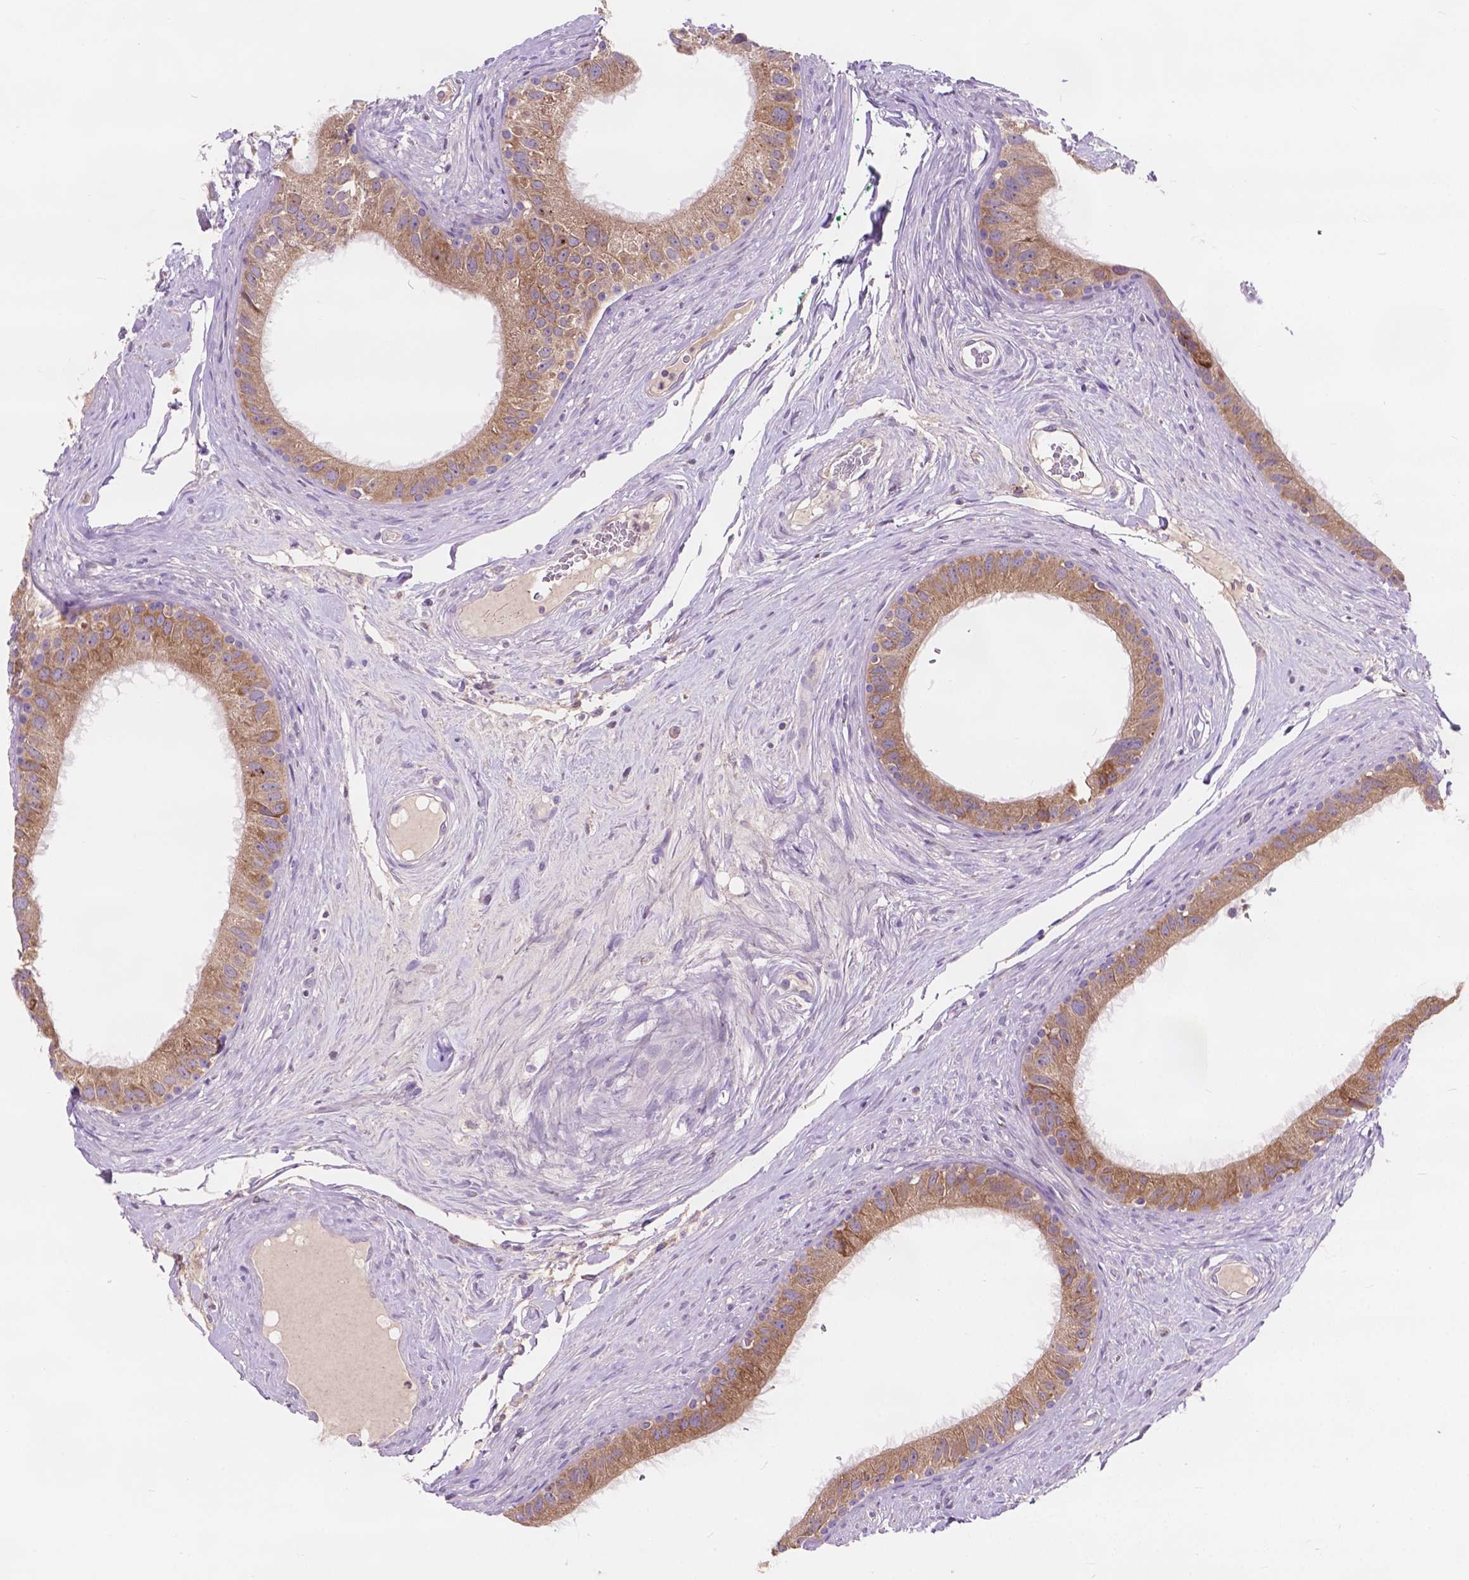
{"staining": {"intensity": "moderate", "quantity": "25%-75%", "location": "cytoplasmic/membranous"}, "tissue": "epididymis", "cell_type": "Glandular cells", "image_type": "normal", "snomed": [{"axis": "morphology", "description": "Normal tissue, NOS"}, {"axis": "topography", "description": "Epididymis"}], "caption": "A medium amount of moderate cytoplasmic/membranous staining is present in about 25%-75% of glandular cells in unremarkable epididymis.", "gene": "IREB2", "patient": {"sex": "male", "age": 59}}